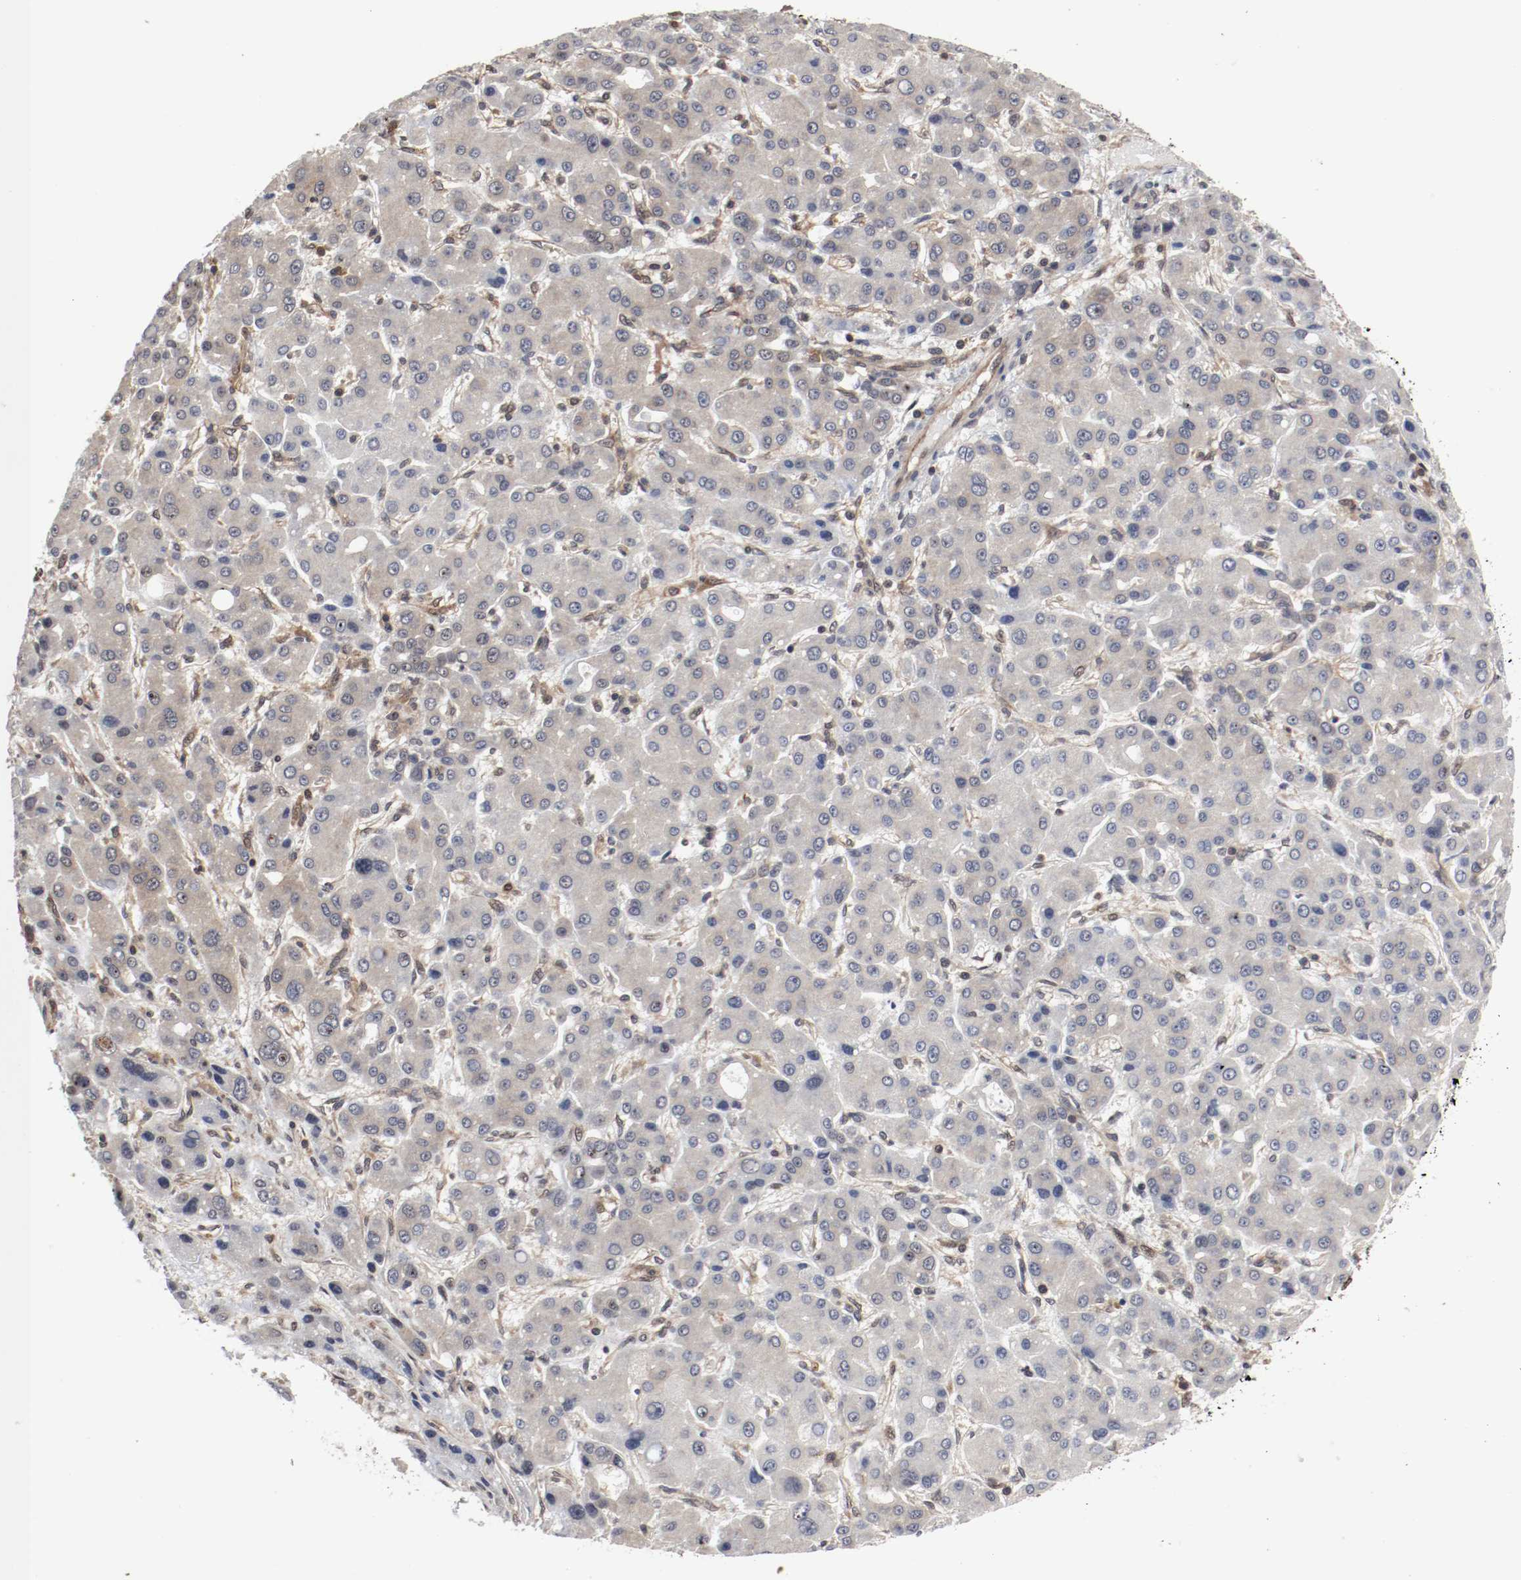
{"staining": {"intensity": "weak", "quantity": "25%-75%", "location": "cytoplasmic/membranous"}, "tissue": "liver cancer", "cell_type": "Tumor cells", "image_type": "cancer", "snomed": [{"axis": "morphology", "description": "Carcinoma, Hepatocellular, NOS"}, {"axis": "topography", "description": "Liver"}], "caption": "Liver cancer (hepatocellular carcinoma) stained for a protein displays weak cytoplasmic/membranous positivity in tumor cells.", "gene": "AFG3L2", "patient": {"sex": "male", "age": 55}}